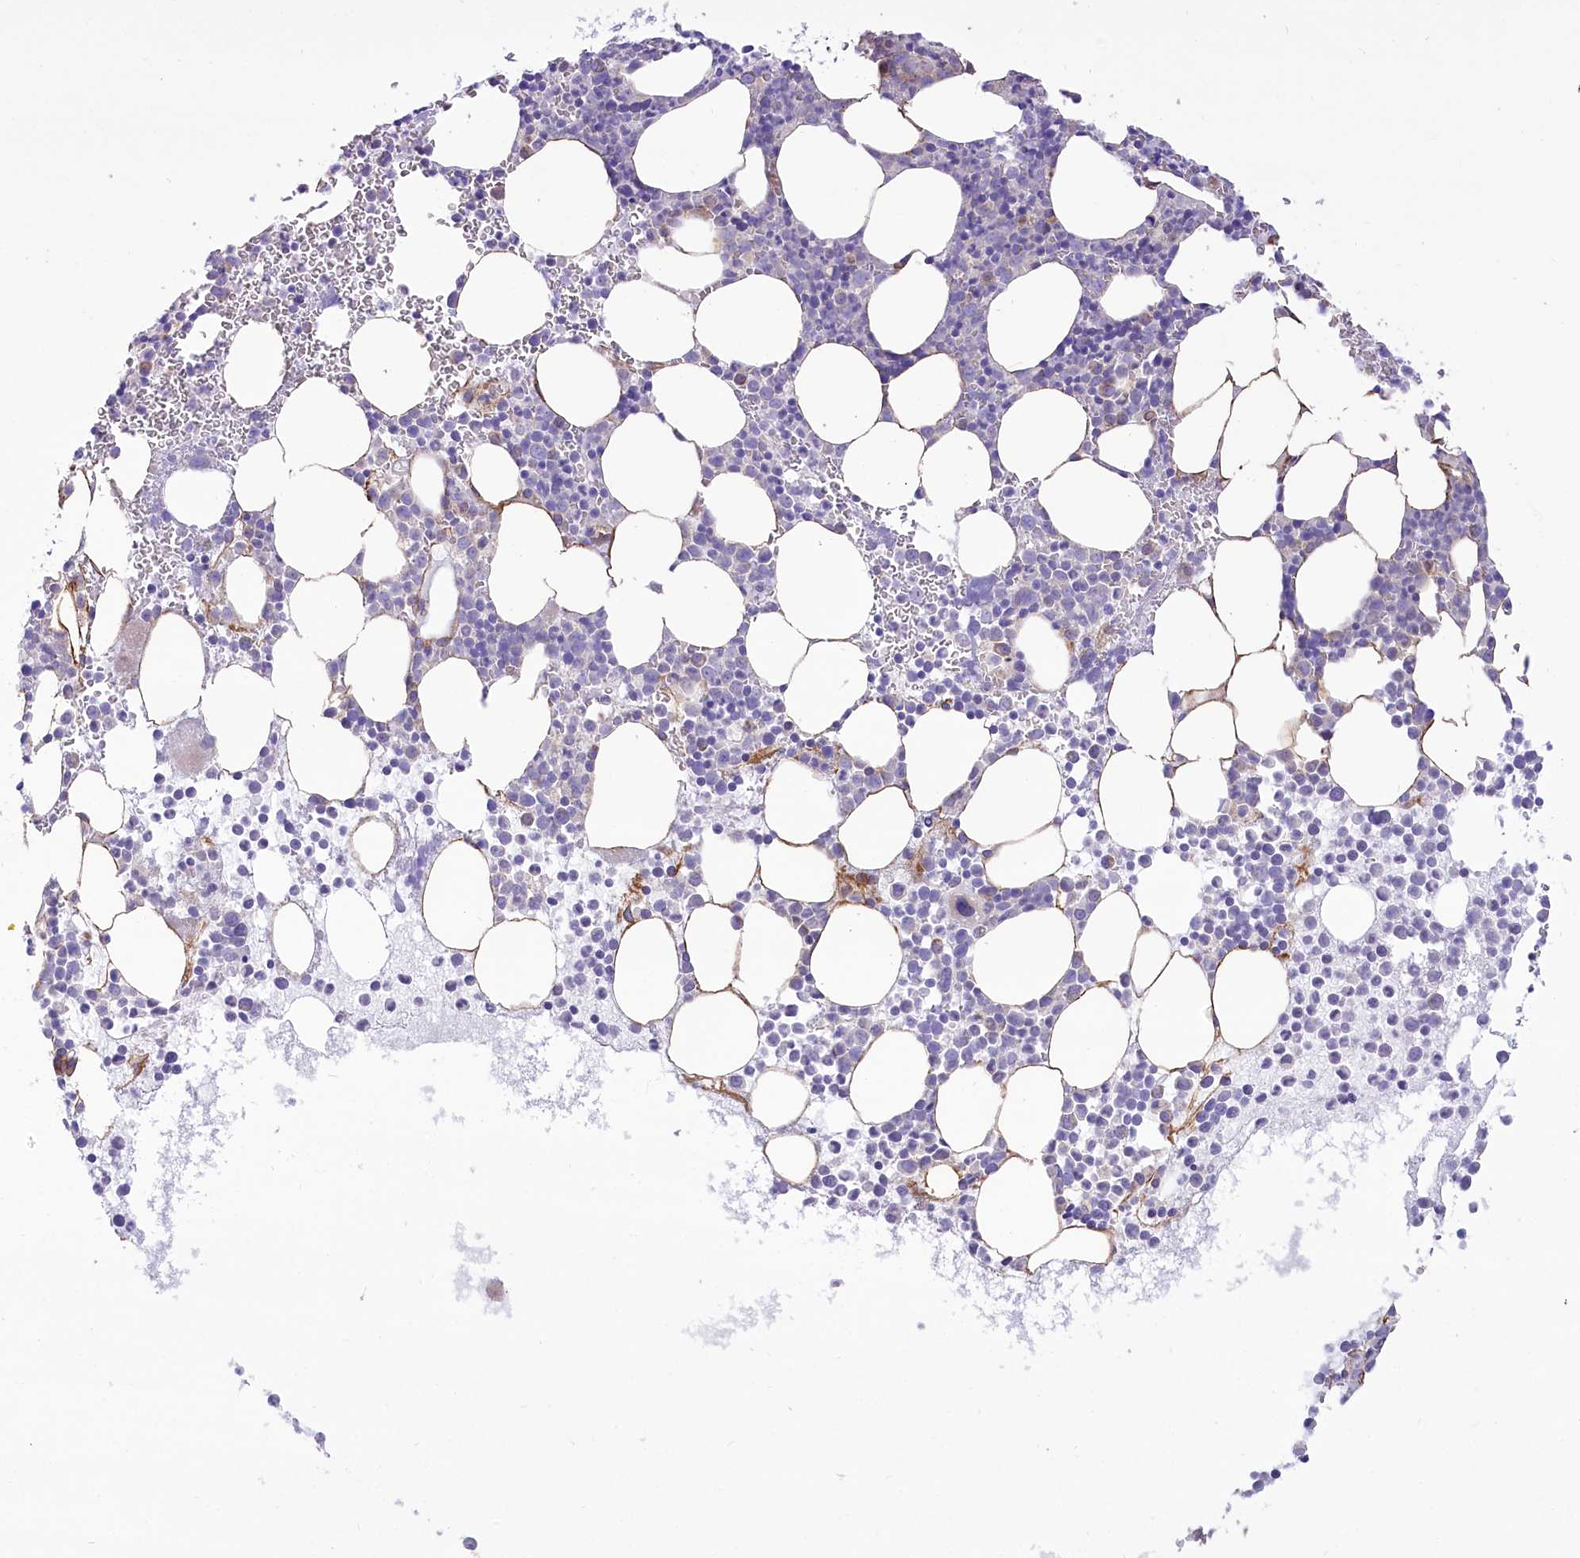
{"staining": {"intensity": "negative", "quantity": "none", "location": "none"}, "tissue": "bone marrow", "cell_type": "Hematopoietic cells", "image_type": "normal", "snomed": [{"axis": "morphology", "description": "Normal tissue, NOS"}, {"axis": "topography", "description": "Bone marrow"}], "caption": "Protein analysis of unremarkable bone marrow shows no significant staining in hematopoietic cells.", "gene": "STT3B", "patient": {"sex": "female", "age": 78}}